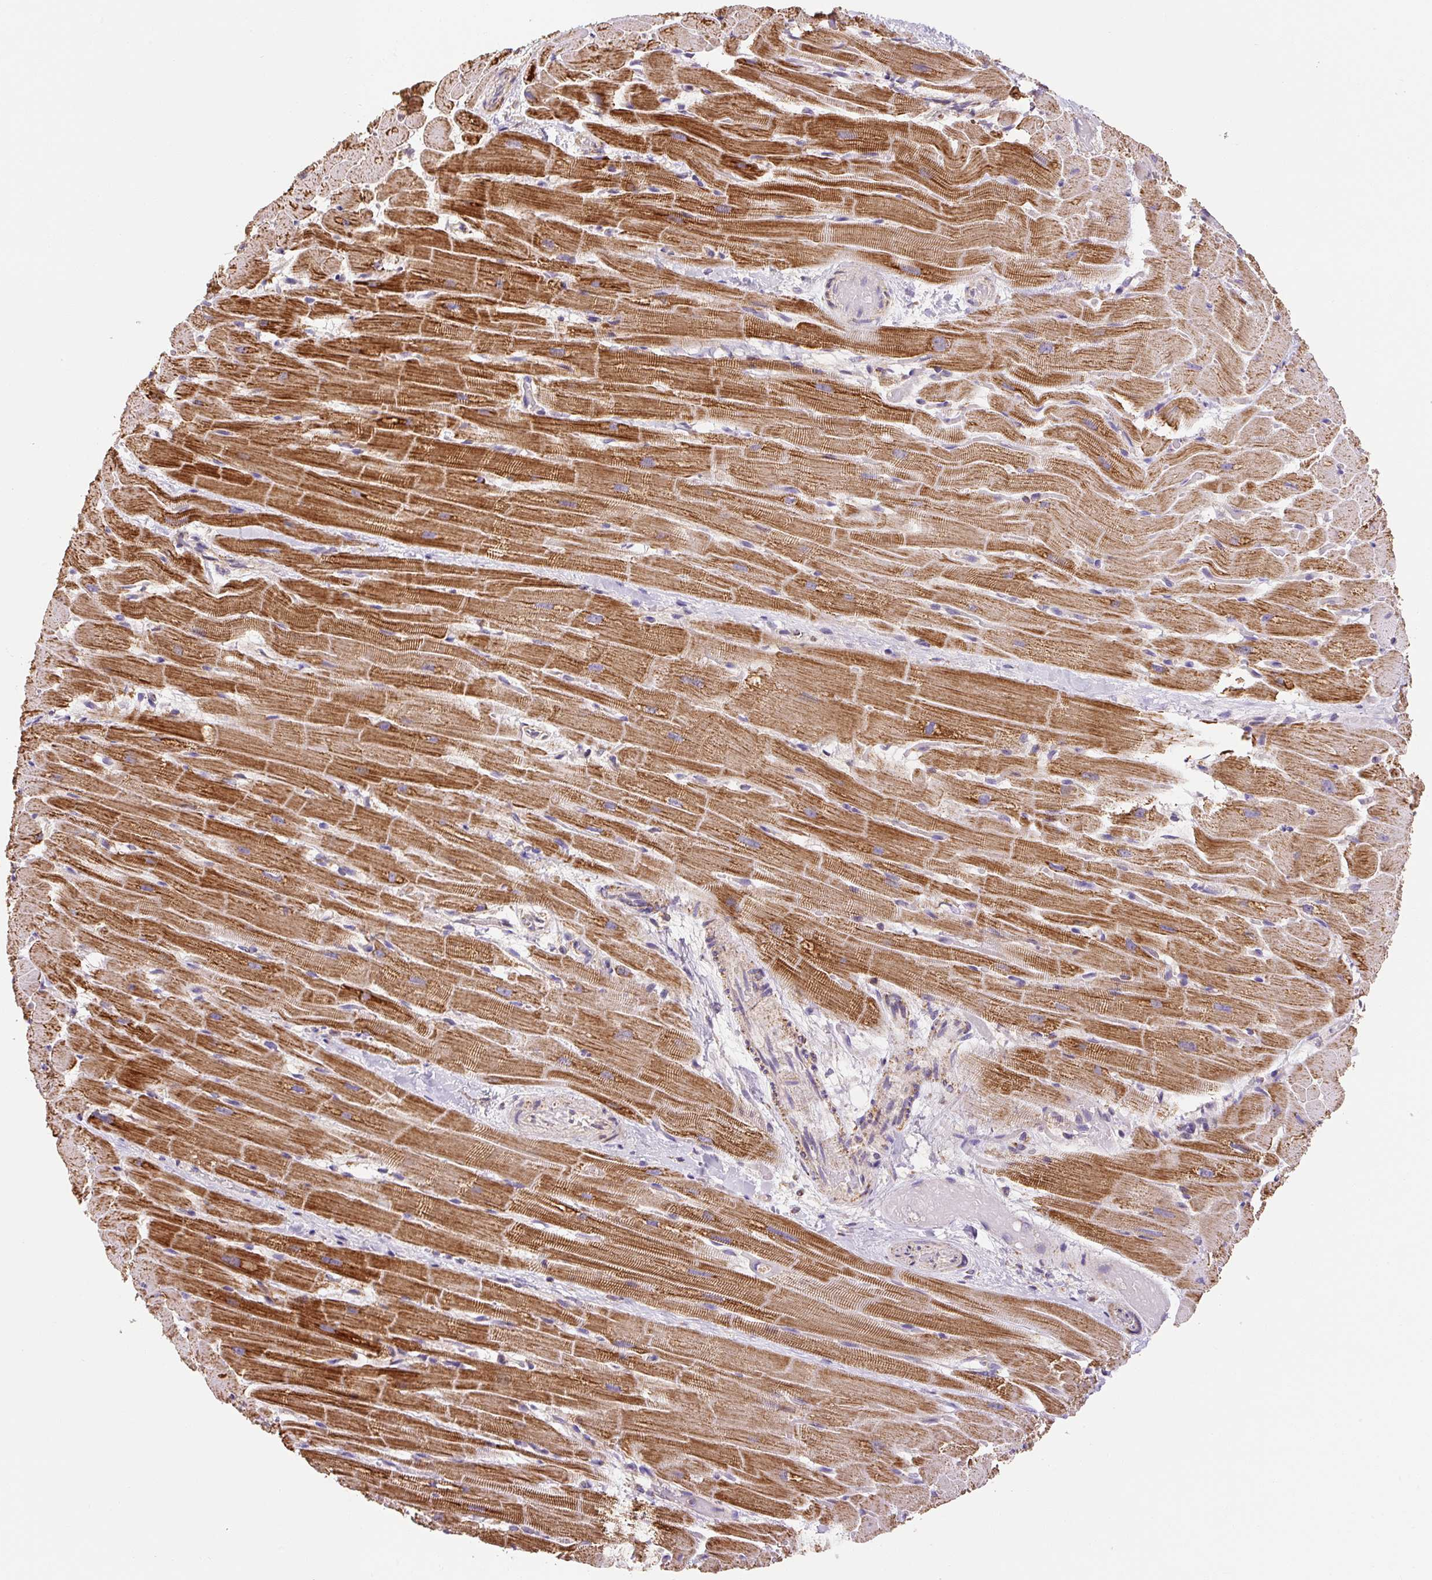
{"staining": {"intensity": "strong", "quantity": ">75%", "location": "cytoplasmic/membranous"}, "tissue": "heart muscle", "cell_type": "Cardiomyocytes", "image_type": "normal", "snomed": [{"axis": "morphology", "description": "Normal tissue, NOS"}, {"axis": "topography", "description": "Heart"}], "caption": "Strong cytoplasmic/membranous staining is identified in approximately >75% of cardiomyocytes in benign heart muscle.", "gene": "MFSD9", "patient": {"sex": "male", "age": 37}}